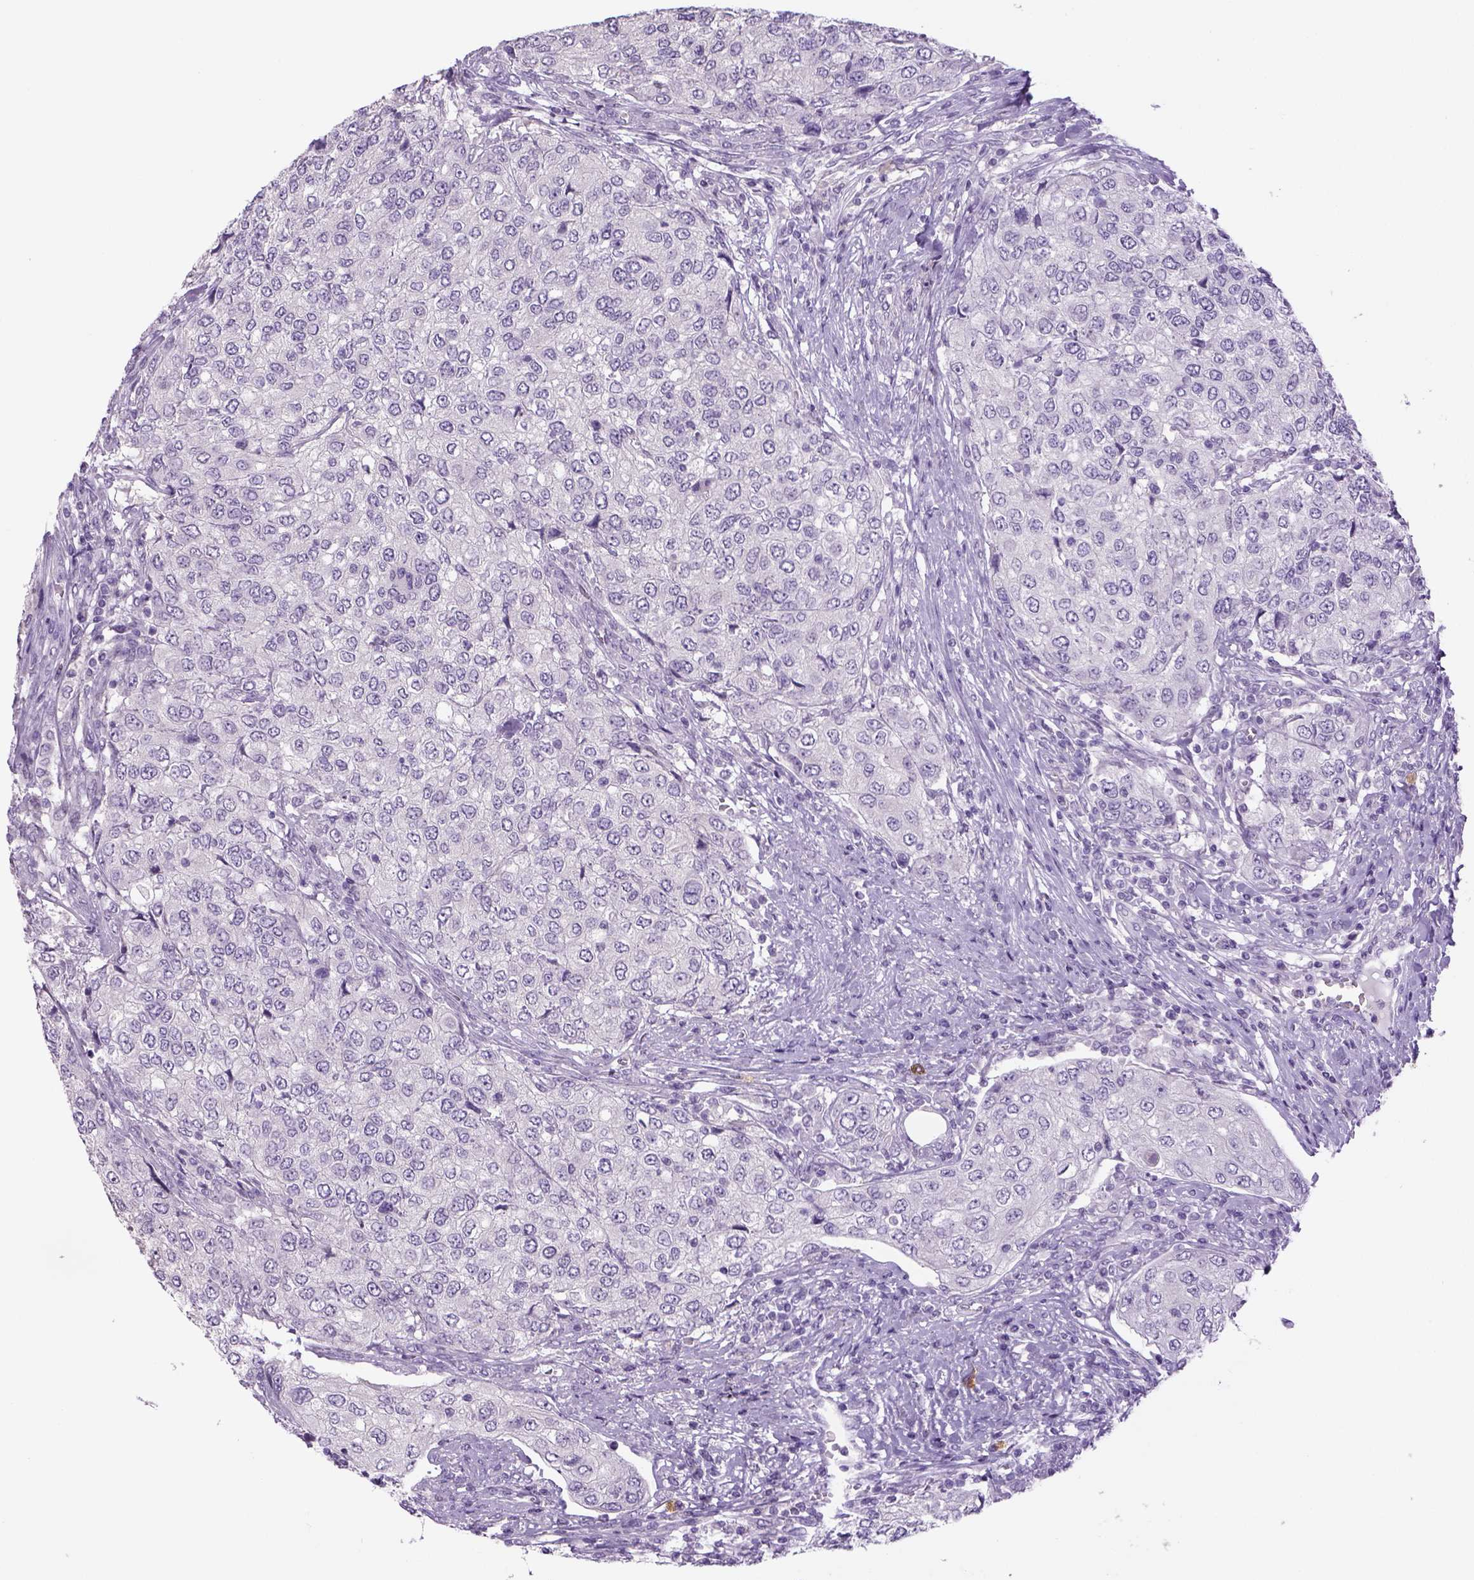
{"staining": {"intensity": "negative", "quantity": "none", "location": "none"}, "tissue": "urothelial cancer", "cell_type": "Tumor cells", "image_type": "cancer", "snomed": [{"axis": "morphology", "description": "Urothelial carcinoma, High grade"}, {"axis": "topography", "description": "Urinary bladder"}], "caption": "DAB immunohistochemical staining of human urothelial cancer displays no significant staining in tumor cells.", "gene": "DBH", "patient": {"sex": "female", "age": 78}}